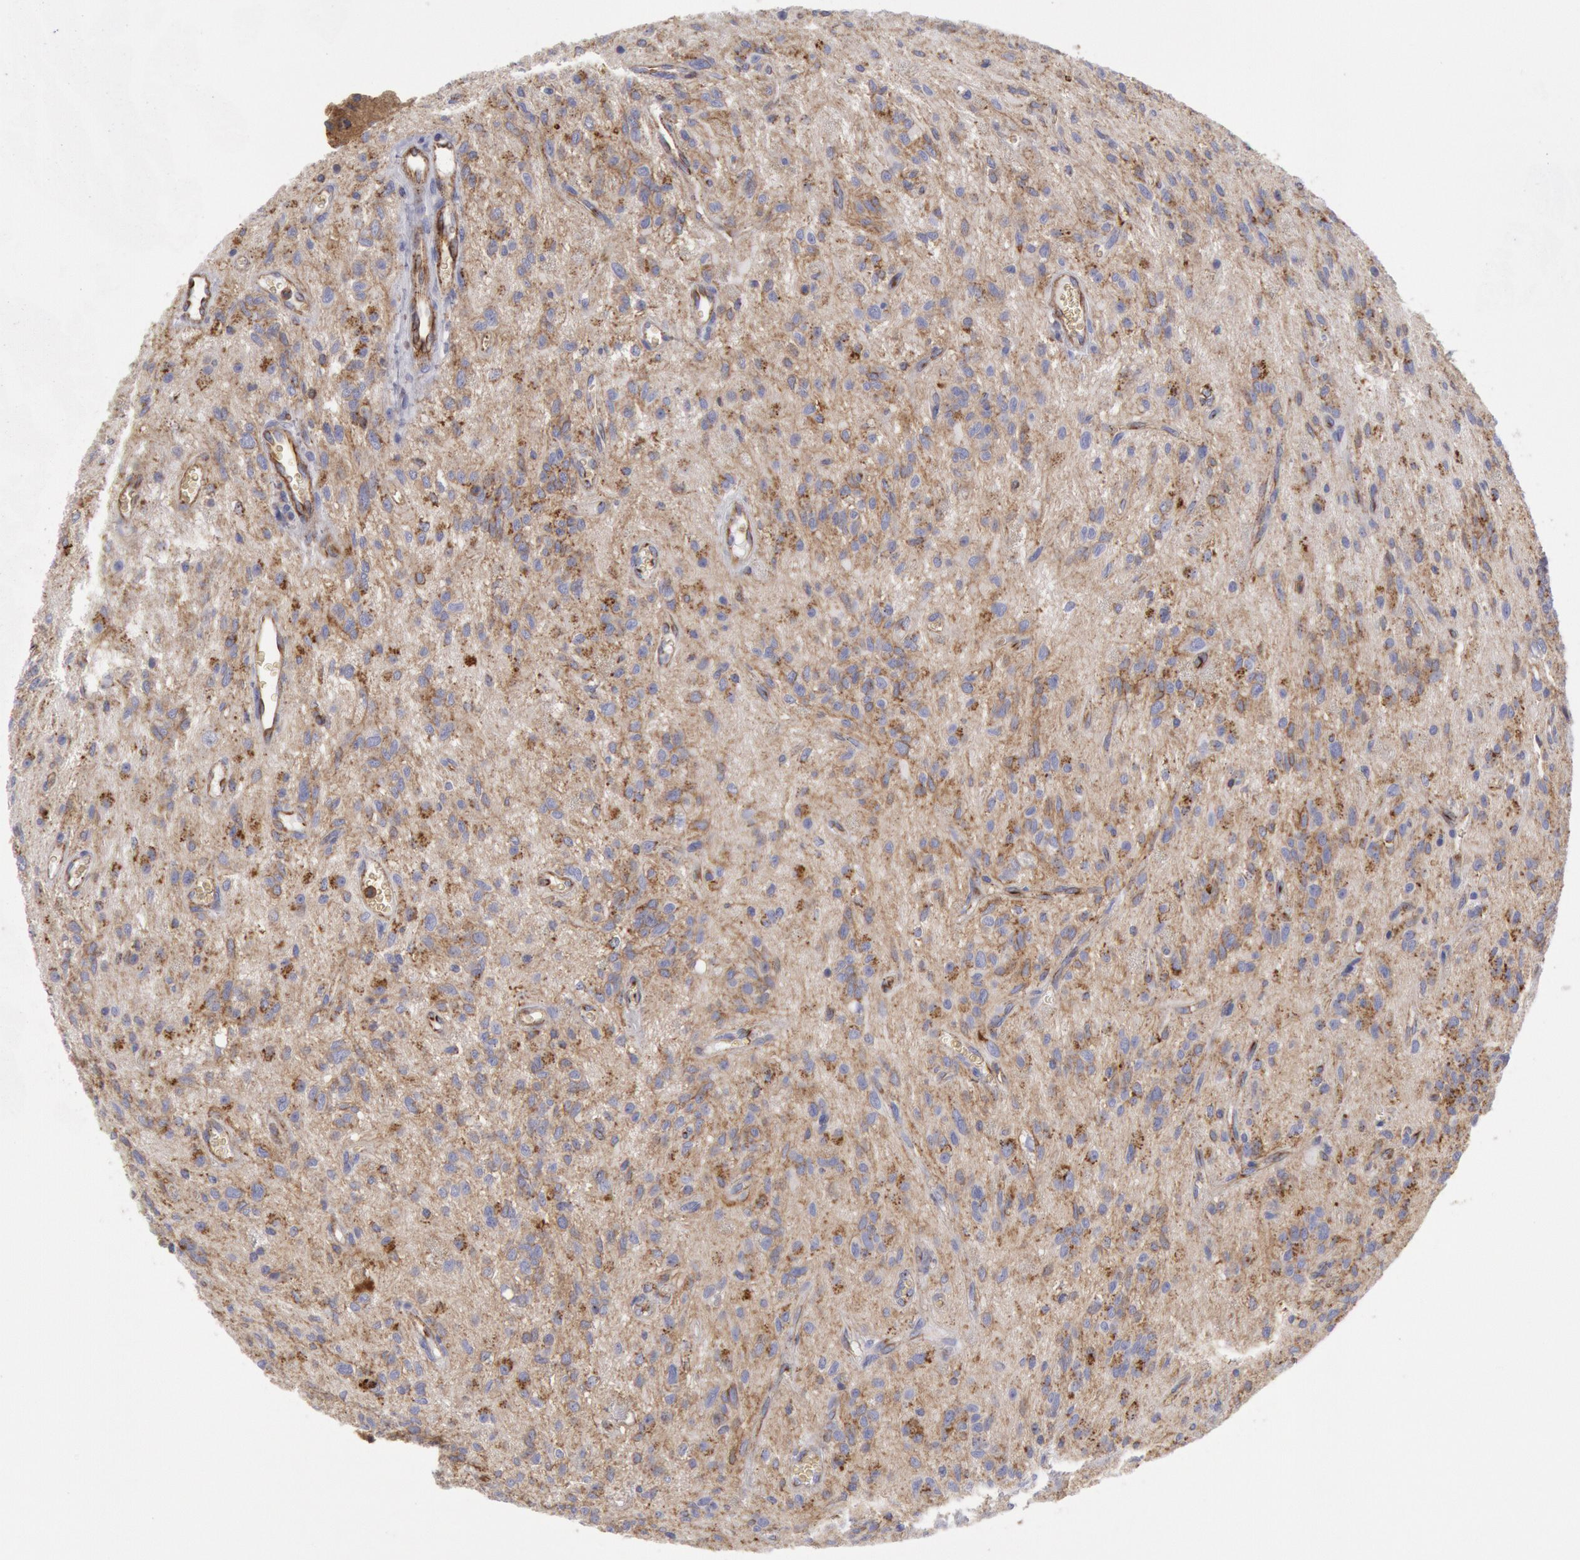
{"staining": {"intensity": "negative", "quantity": "none", "location": "none"}, "tissue": "glioma", "cell_type": "Tumor cells", "image_type": "cancer", "snomed": [{"axis": "morphology", "description": "Glioma, malignant, Low grade"}, {"axis": "topography", "description": "Brain"}], "caption": "This is an immunohistochemistry (IHC) histopathology image of glioma. There is no staining in tumor cells.", "gene": "FLOT1", "patient": {"sex": "female", "age": 15}}